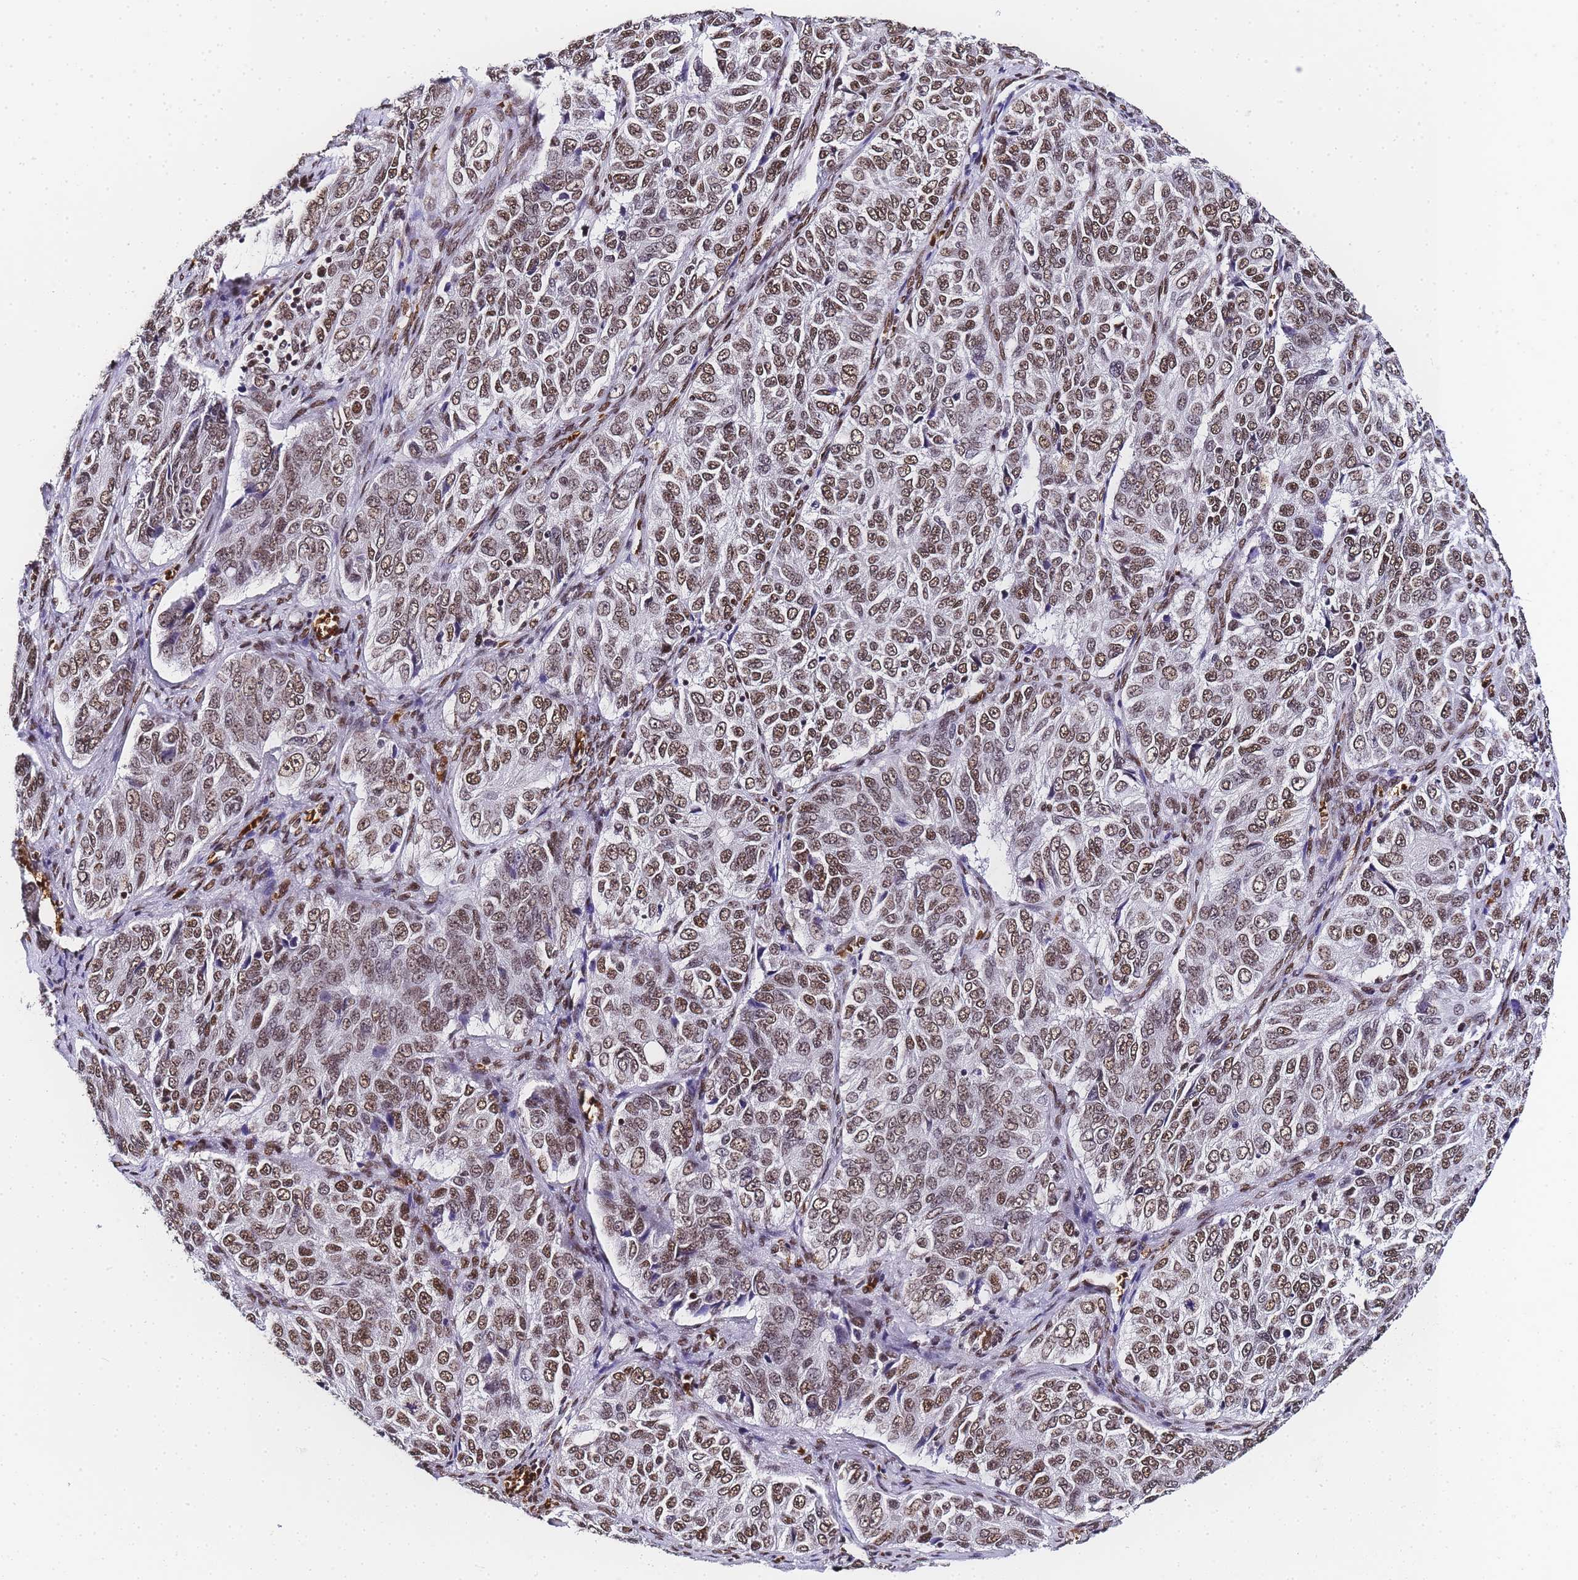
{"staining": {"intensity": "moderate", "quantity": ">75%", "location": "nuclear"}, "tissue": "ovarian cancer", "cell_type": "Tumor cells", "image_type": "cancer", "snomed": [{"axis": "morphology", "description": "Carcinoma, endometroid"}, {"axis": "topography", "description": "Ovary"}], "caption": "A micrograph of ovarian cancer stained for a protein shows moderate nuclear brown staining in tumor cells. Using DAB (brown) and hematoxylin (blue) stains, captured at high magnification using brightfield microscopy.", "gene": "POLR1A", "patient": {"sex": "female", "age": 51}}